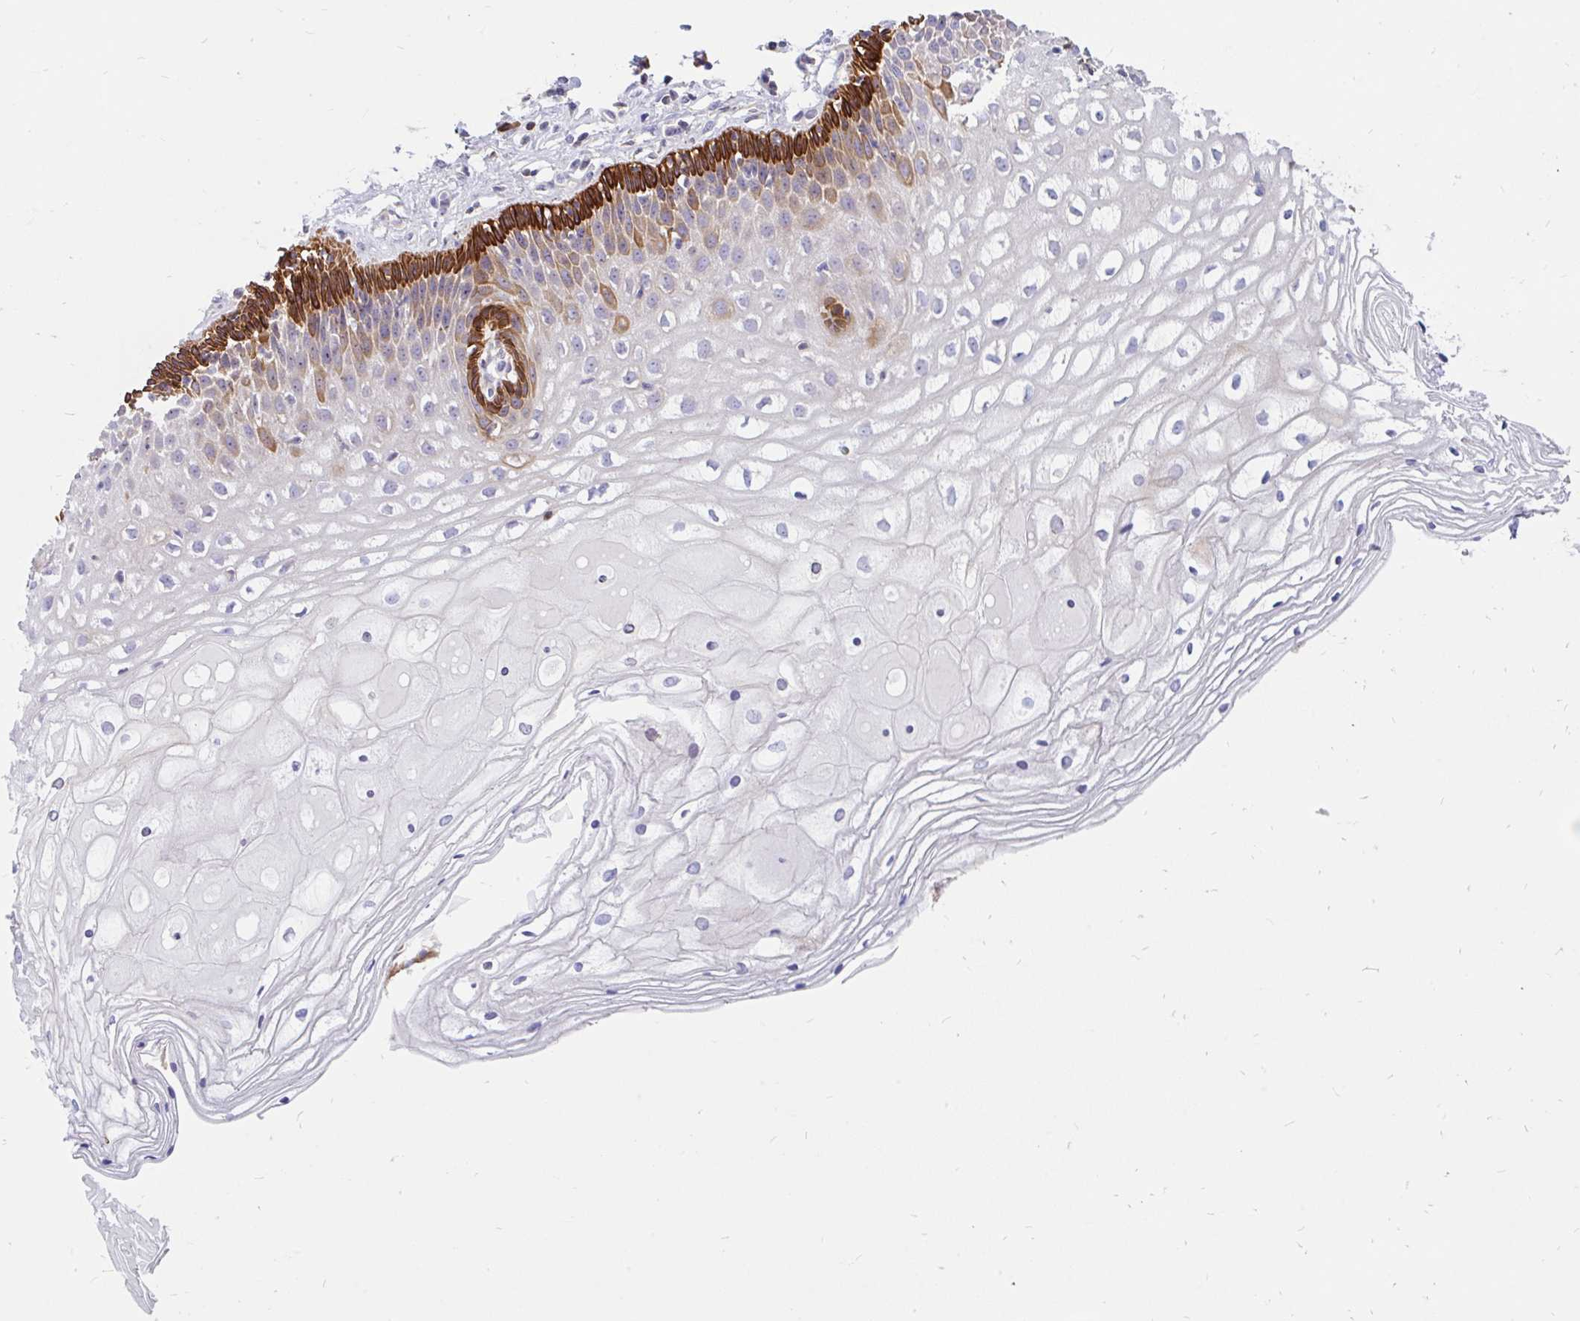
{"staining": {"intensity": "moderate", "quantity": "25%-75%", "location": "cytoplasmic/membranous"}, "tissue": "cervix", "cell_type": "Glandular cells", "image_type": "normal", "snomed": [{"axis": "morphology", "description": "Normal tissue, NOS"}, {"axis": "topography", "description": "Cervix"}], "caption": "Protein staining displays moderate cytoplasmic/membranous positivity in approximately 25%-75% of glandular cells in unremarkable cervix. The protein is shown in brown color, while the nuclei are stained blue.", "gene": "LRRC26", "patient": {"sex": "female", "age": 36}}